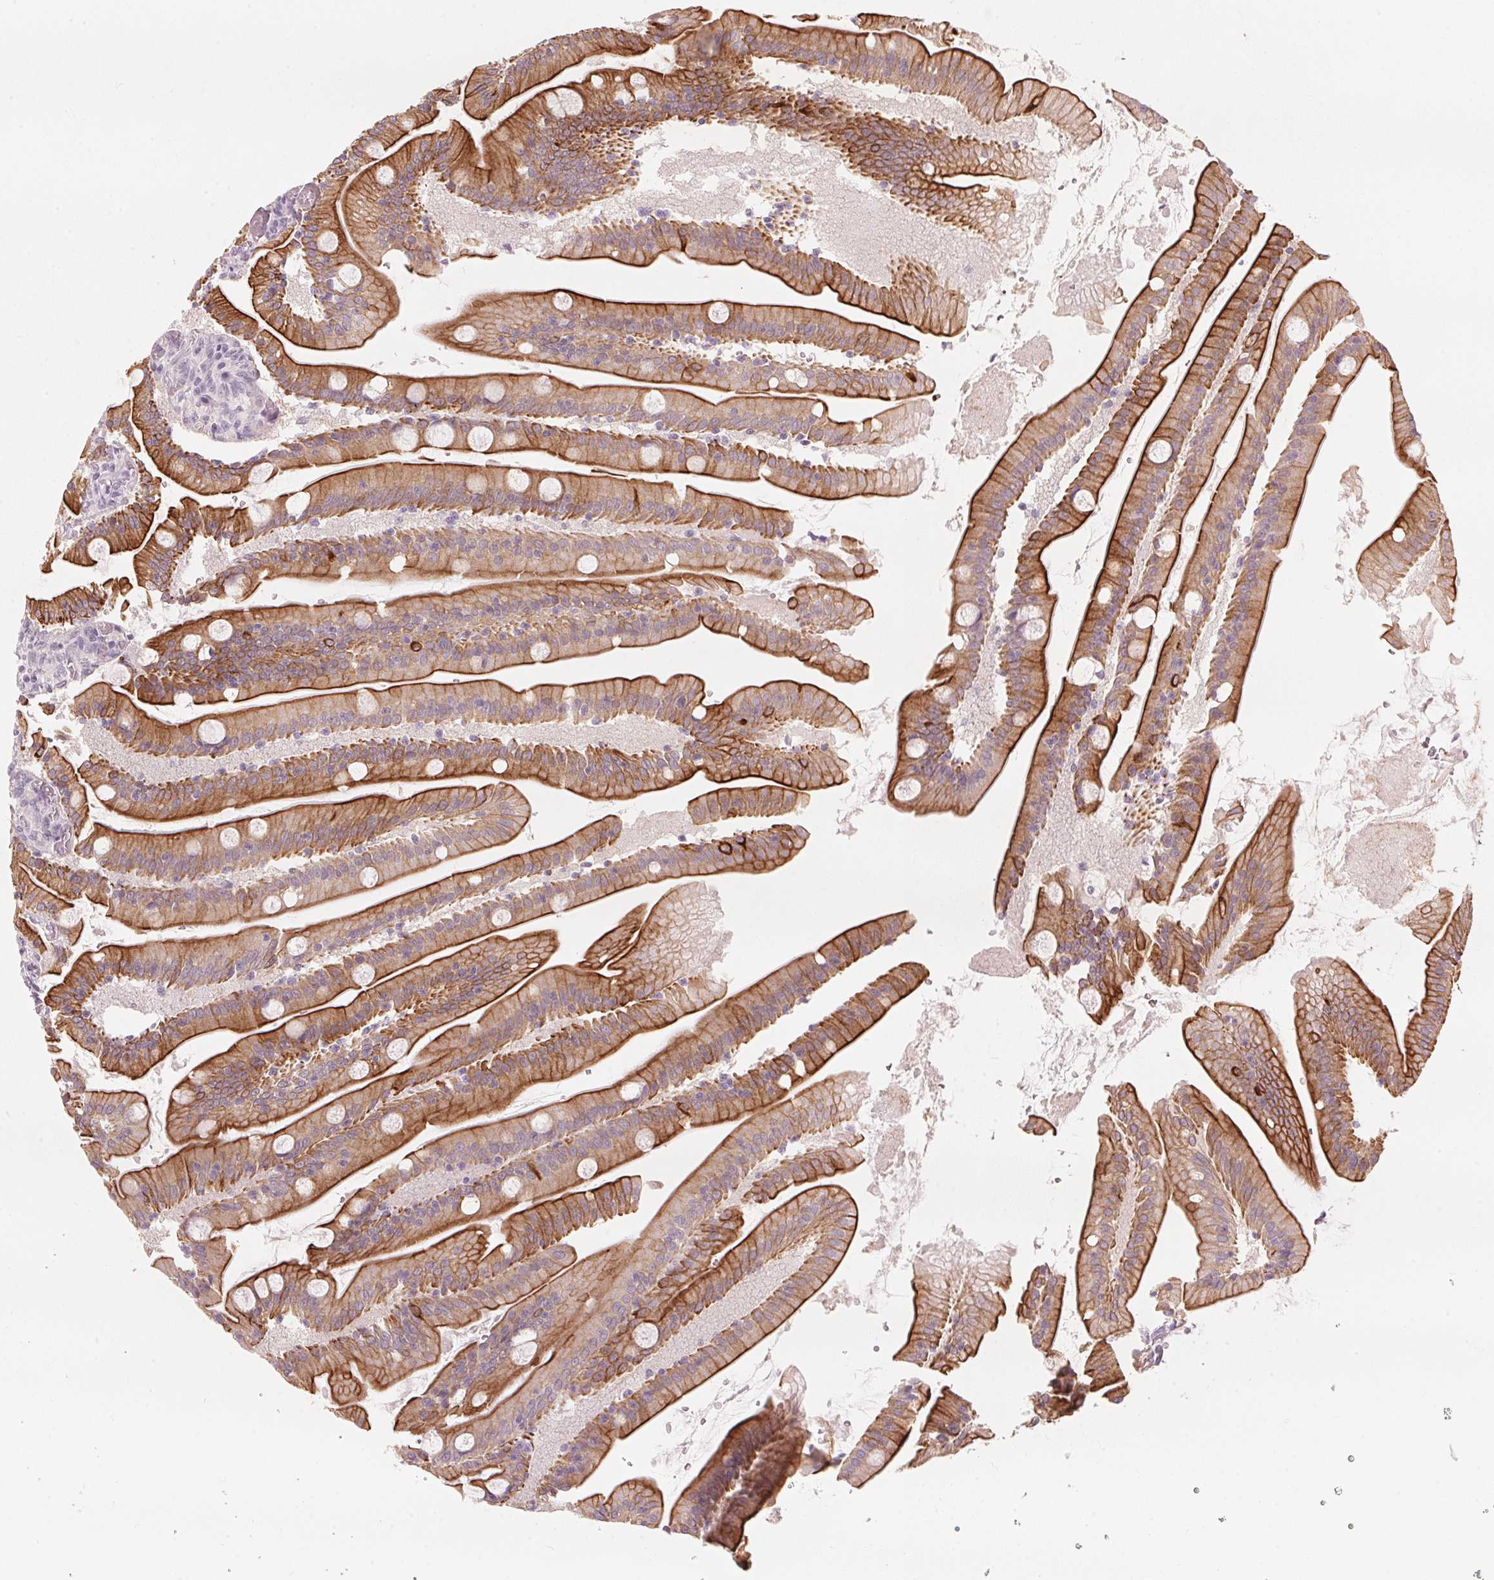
{"staining": {"intensity": "strong", "quantity": "25%-75%", "location": "cytoplasmic/membranous"}, "tissue": "small intestine", "cell_type": "Glandular cells", "image_type": "normal", "snomed": [{"axis": "morphology", "description": "Normal tissue, NOS"}, {"axis": "topography", "description": "Small intestine"}], "caption": "Immunohistochemical staining of normal small intestine shows strong cytoplasmic/membranous protein staining in about 25%-75% of glandular cells.", "gene": "SCTR", "patient": {"sex": "male", "age": 37}}